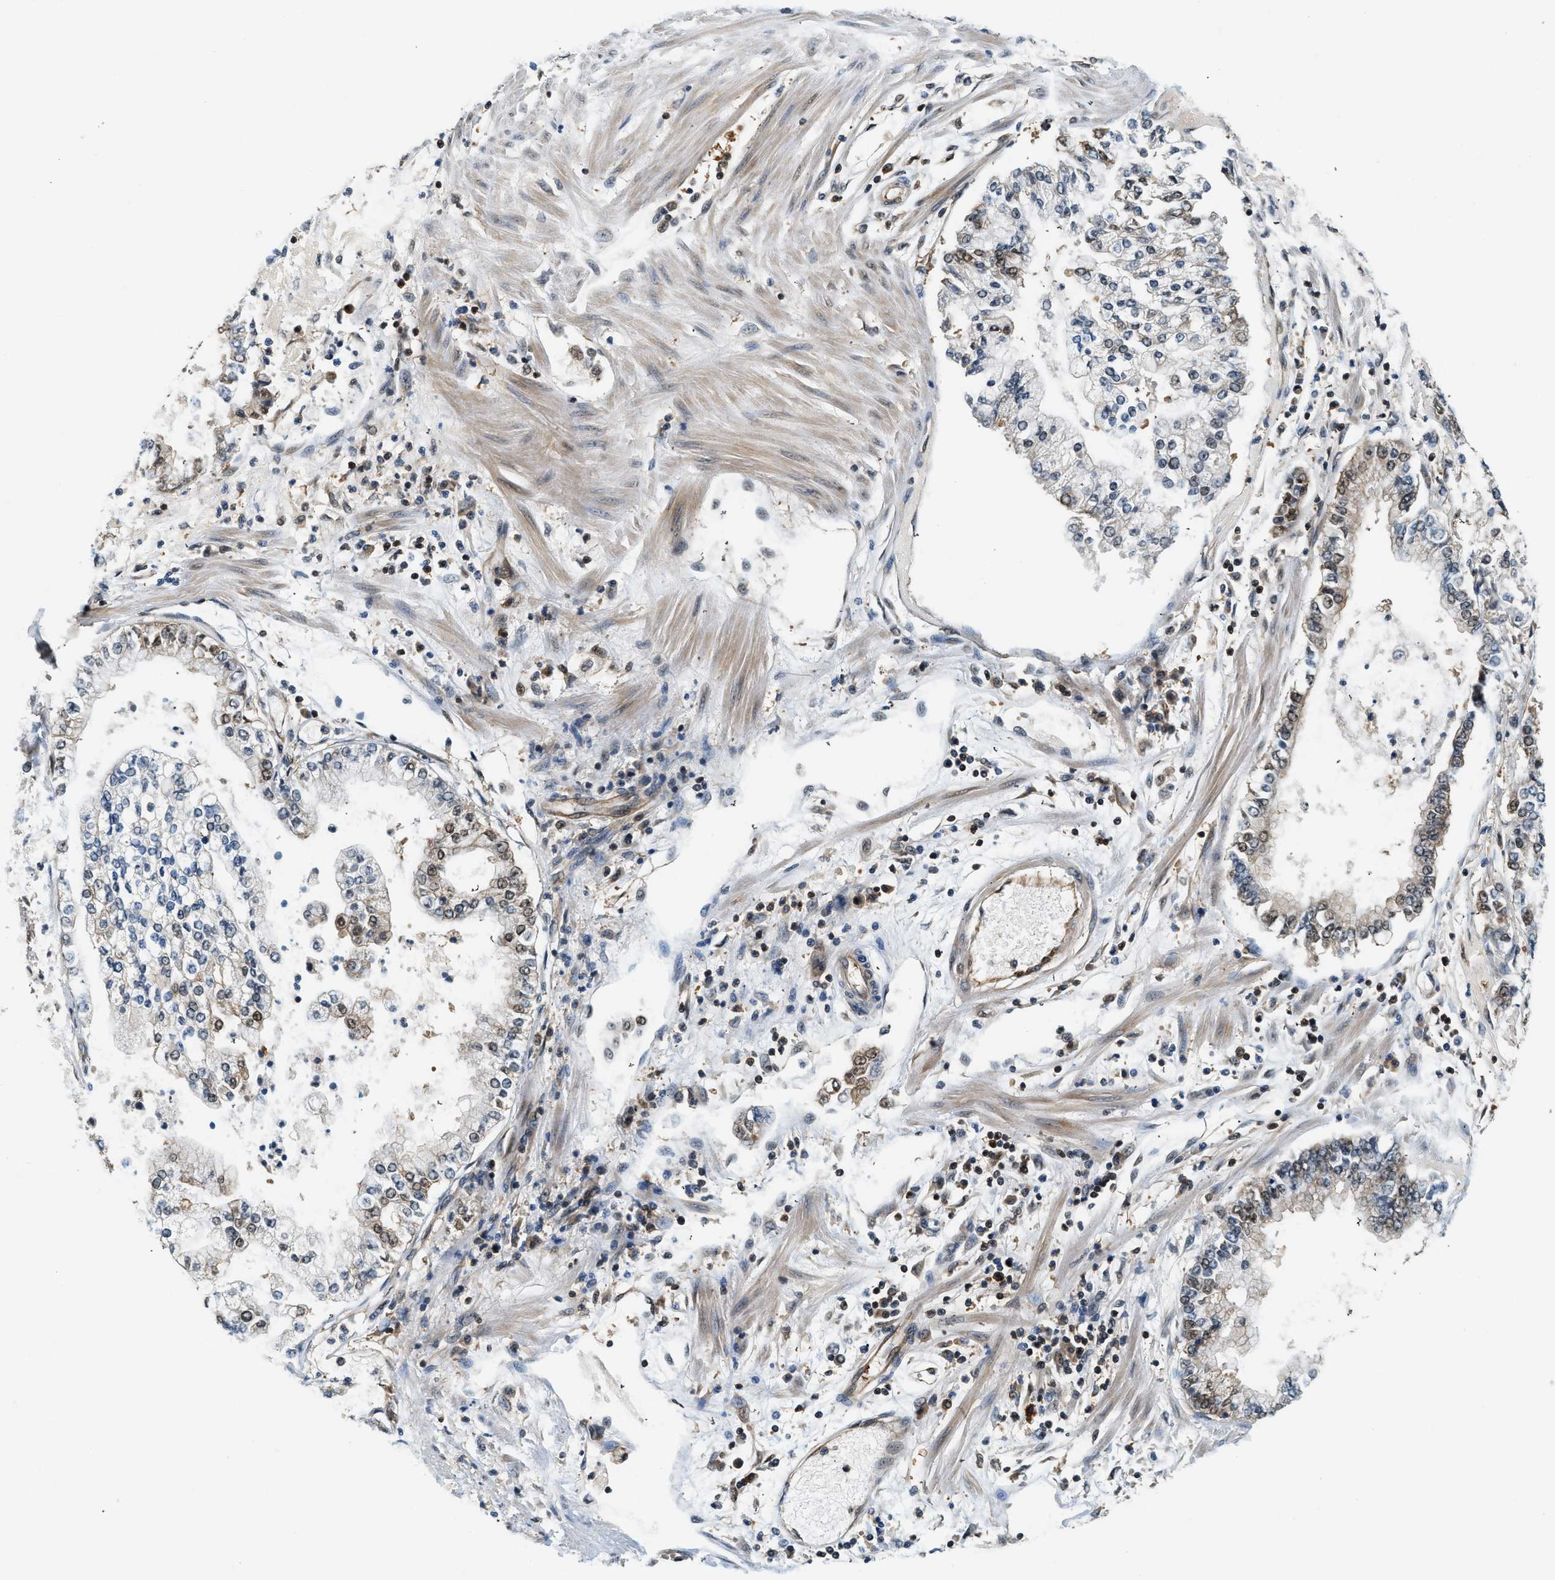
{"staining": {"intensity": "moderate", "quantity": "25%-75%", "location": "cytoplasmic/membranous,nuclear"}, "tissue": "stomach cancer", "cell_type": "Tumor cells", "image_type": "cancer", "snomed": [{"axis": "morphology", "description": "Adenocarcinoma, NOS"}, {"axis": "topography", "description": "Stomach"}], "caption": "This photomicrograph reveals immunohistochemistry staining of adenocarcinoma (stomach), with medium moderate cytoplasmic/membranous and nuclear expression in about 25%-75% of tumor cells.", "gene": "PSMD3", "patient": {"sex": "male", "age": 76}}